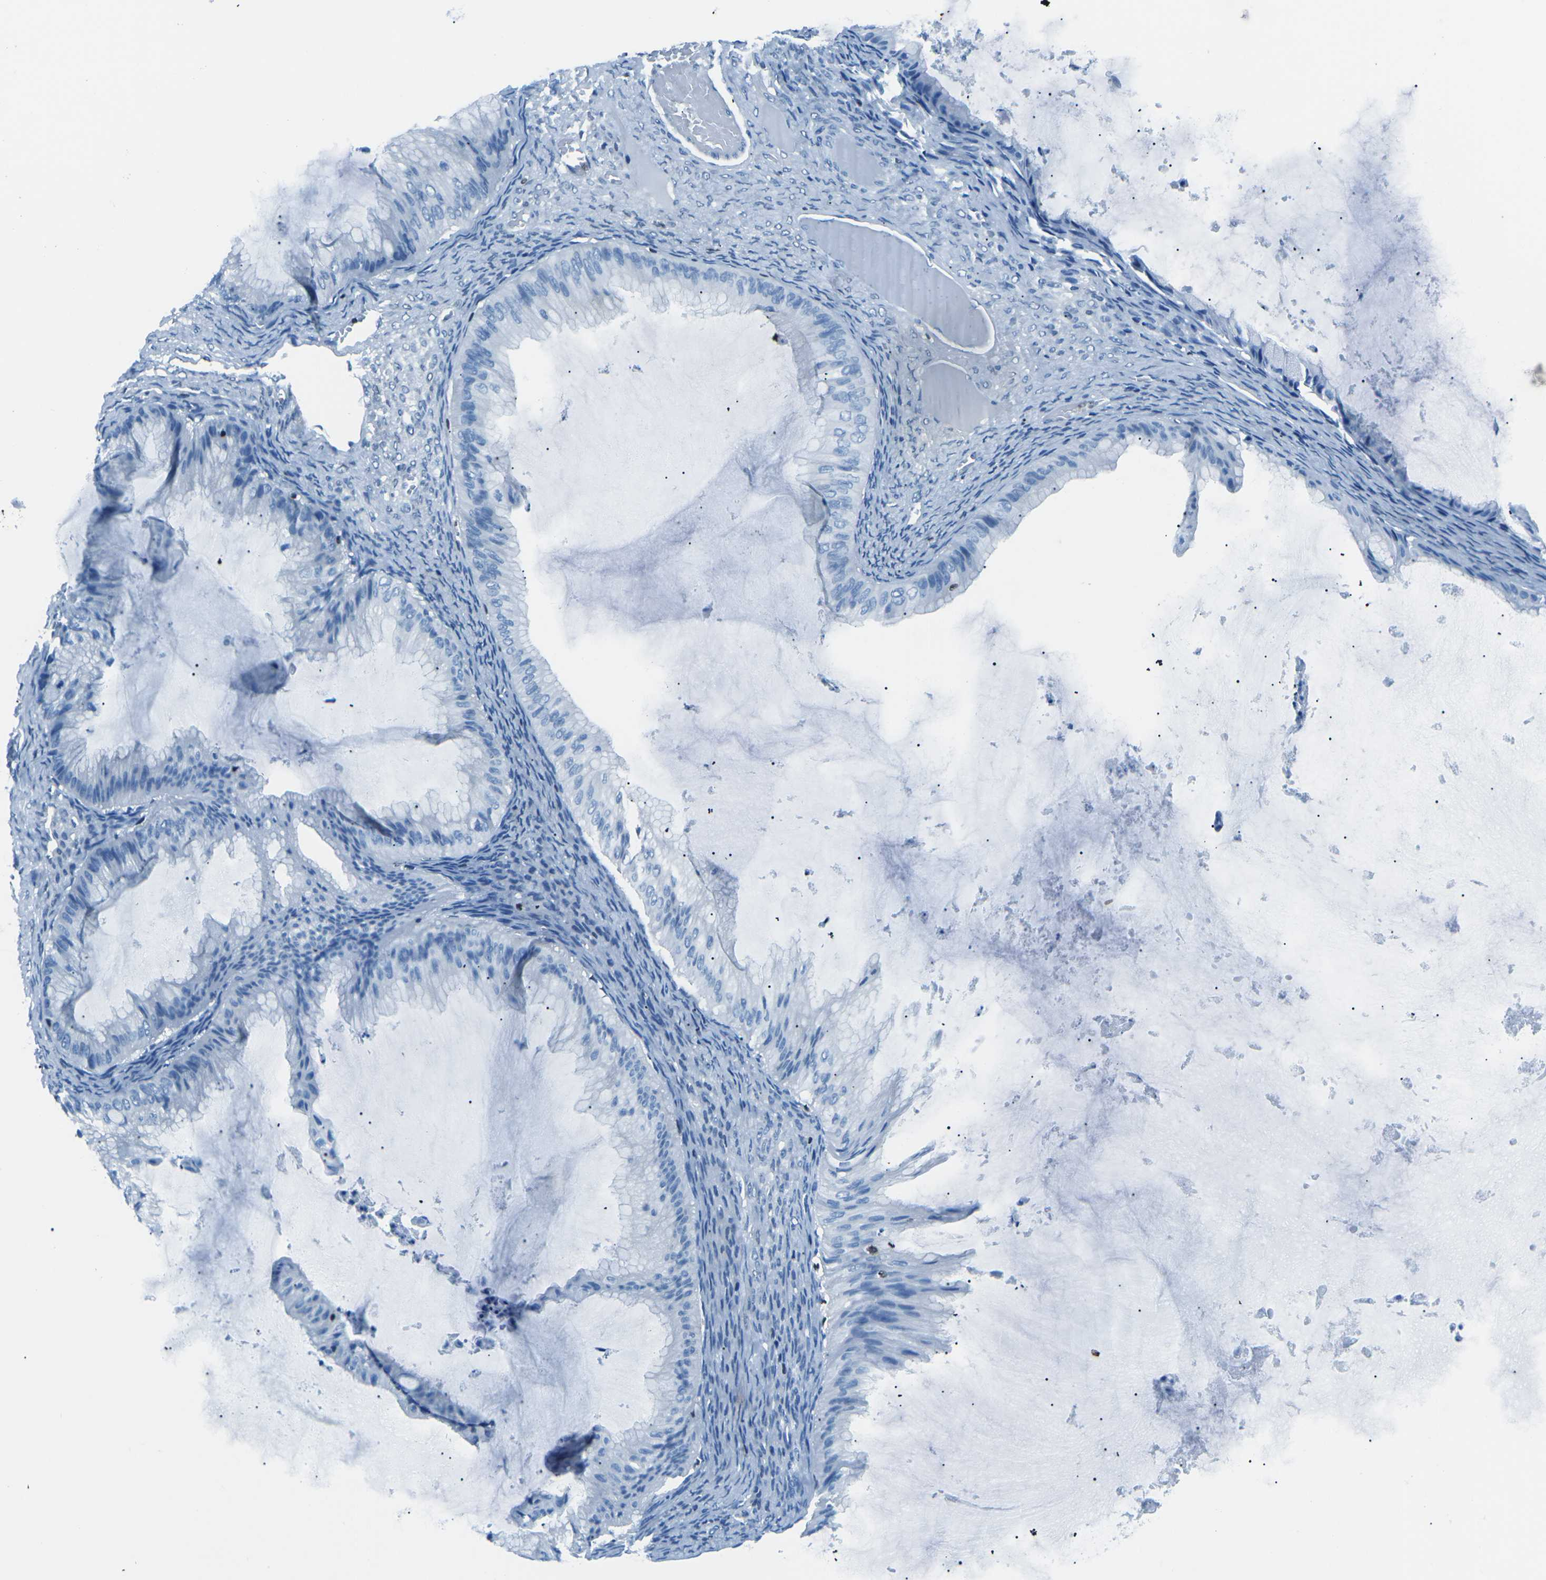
{"staining": {"intensity": "negative", "quantity": "none", "location": "none"}, "tissue": "ovarian cancer", "cell_type": "Tumor cells", "image_type": "cancer", "snomed": [{"axis": "morphology", "description": "Cystadenocarcinoma, mucinous, NOS"}, {"axis": "topography", "description": "Ovary"}], "caption": "An image of human ovarian mucinous cystadenocarcinoma is negative for staining in tumor cells.", "gene": "CELF2", "patient": {"sex": "female", "age": 61}}